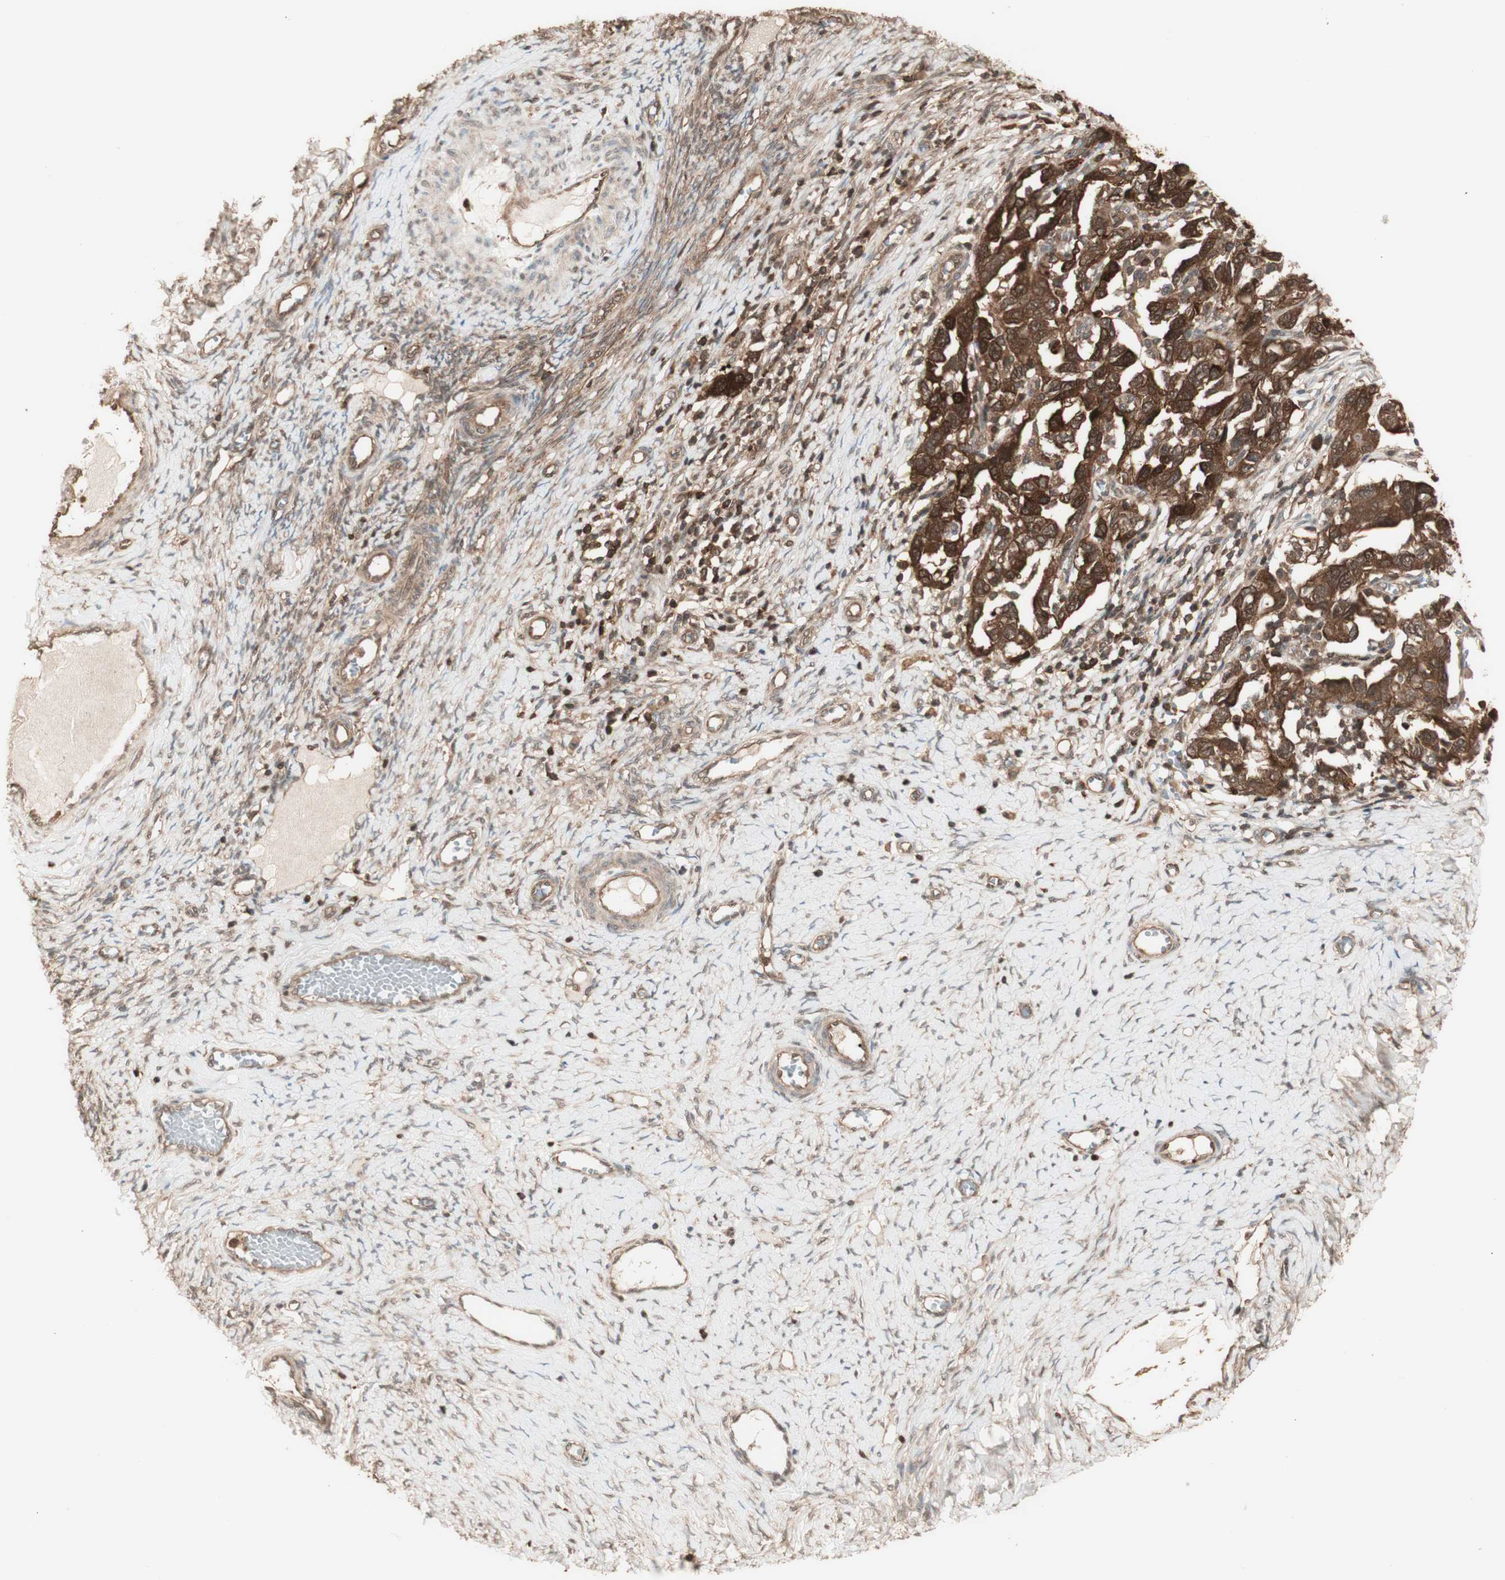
{"staining": {"intensity": "strong", "quantity": ">75%", "location": "cytoplasmic/membranous,nuclear"}, "tissue": "ovarian cancer", "cell_type": "Tumor cells", "image_type": "cancer", "snomed": [{"axis": "morphology", "description": "Carcinoma, NOS"}, {"axis": "morphology", "description": "Cystadenocarcinoma, serous, NOS"}, {"axis": "topography", "description": "Ovary"}], "caption": "A brown stain shows strong cytoplasmic/membranous and nuclear staining of a protein in human ovarian cancer tumor cells.", "gene": "YWHAB", "patient": {"sex": "female", "age": 69}}